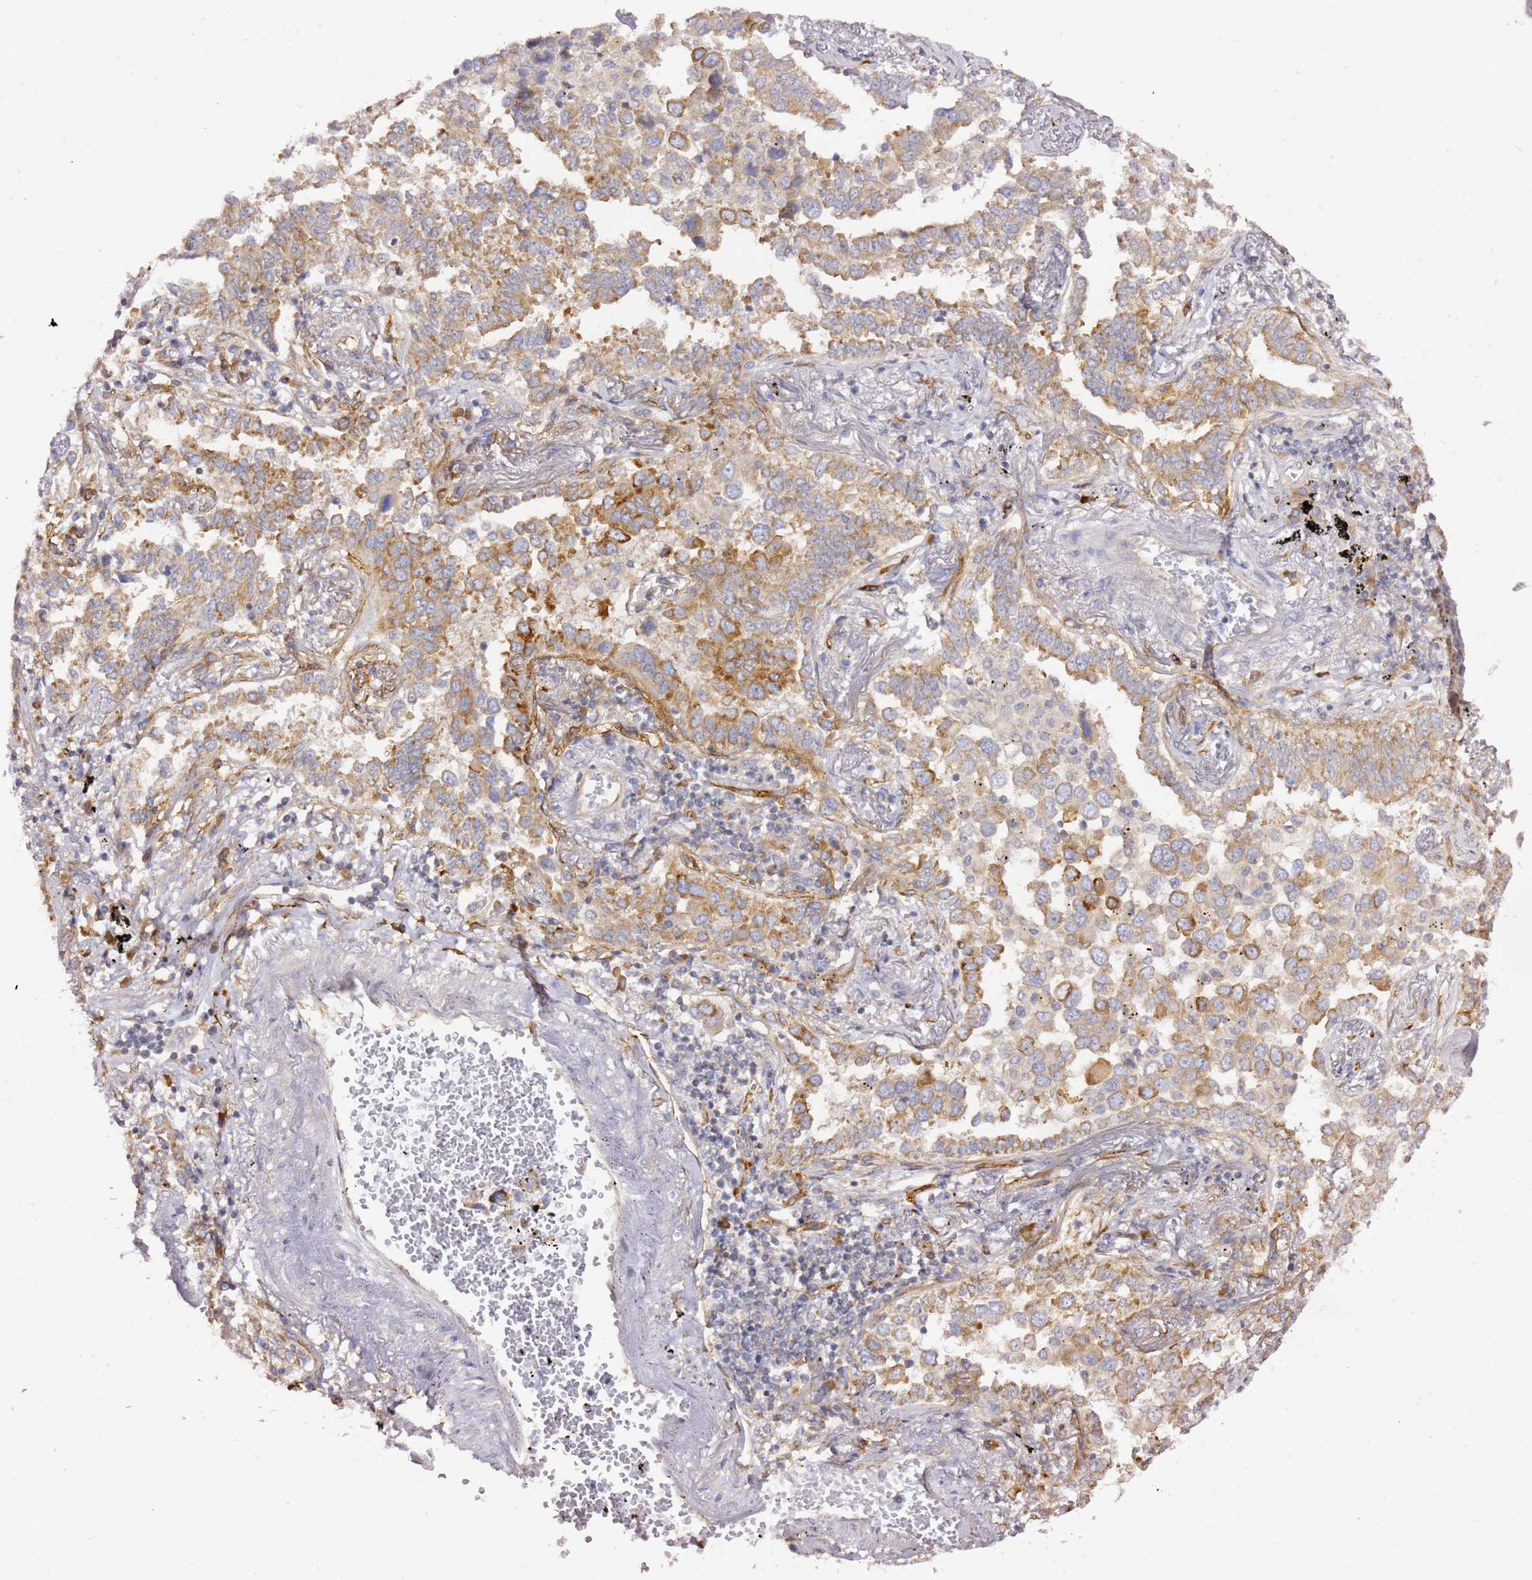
{"staining": {"intensity": "moderate", "quantity": "25%-75%", "location": "cytoplasmic/membranous"}, "tissue": "lung cancer", "cell_type": "Tumor cells", "image_type": "cancer", "snomed": [{"axis": "morphology", "description": "Adenocarcinoma, NOS"}, {"axis": "topography", "description": "Lung"}], "caption": "Immunohistochemical staining of lung cancer exhibits medium levels of moderate cytoplasmic/membranous protein positivity in approximately 25%-75% of tumor cells.", "gene": "KIF7", "patient": {"sex": "male", "age": 67}}